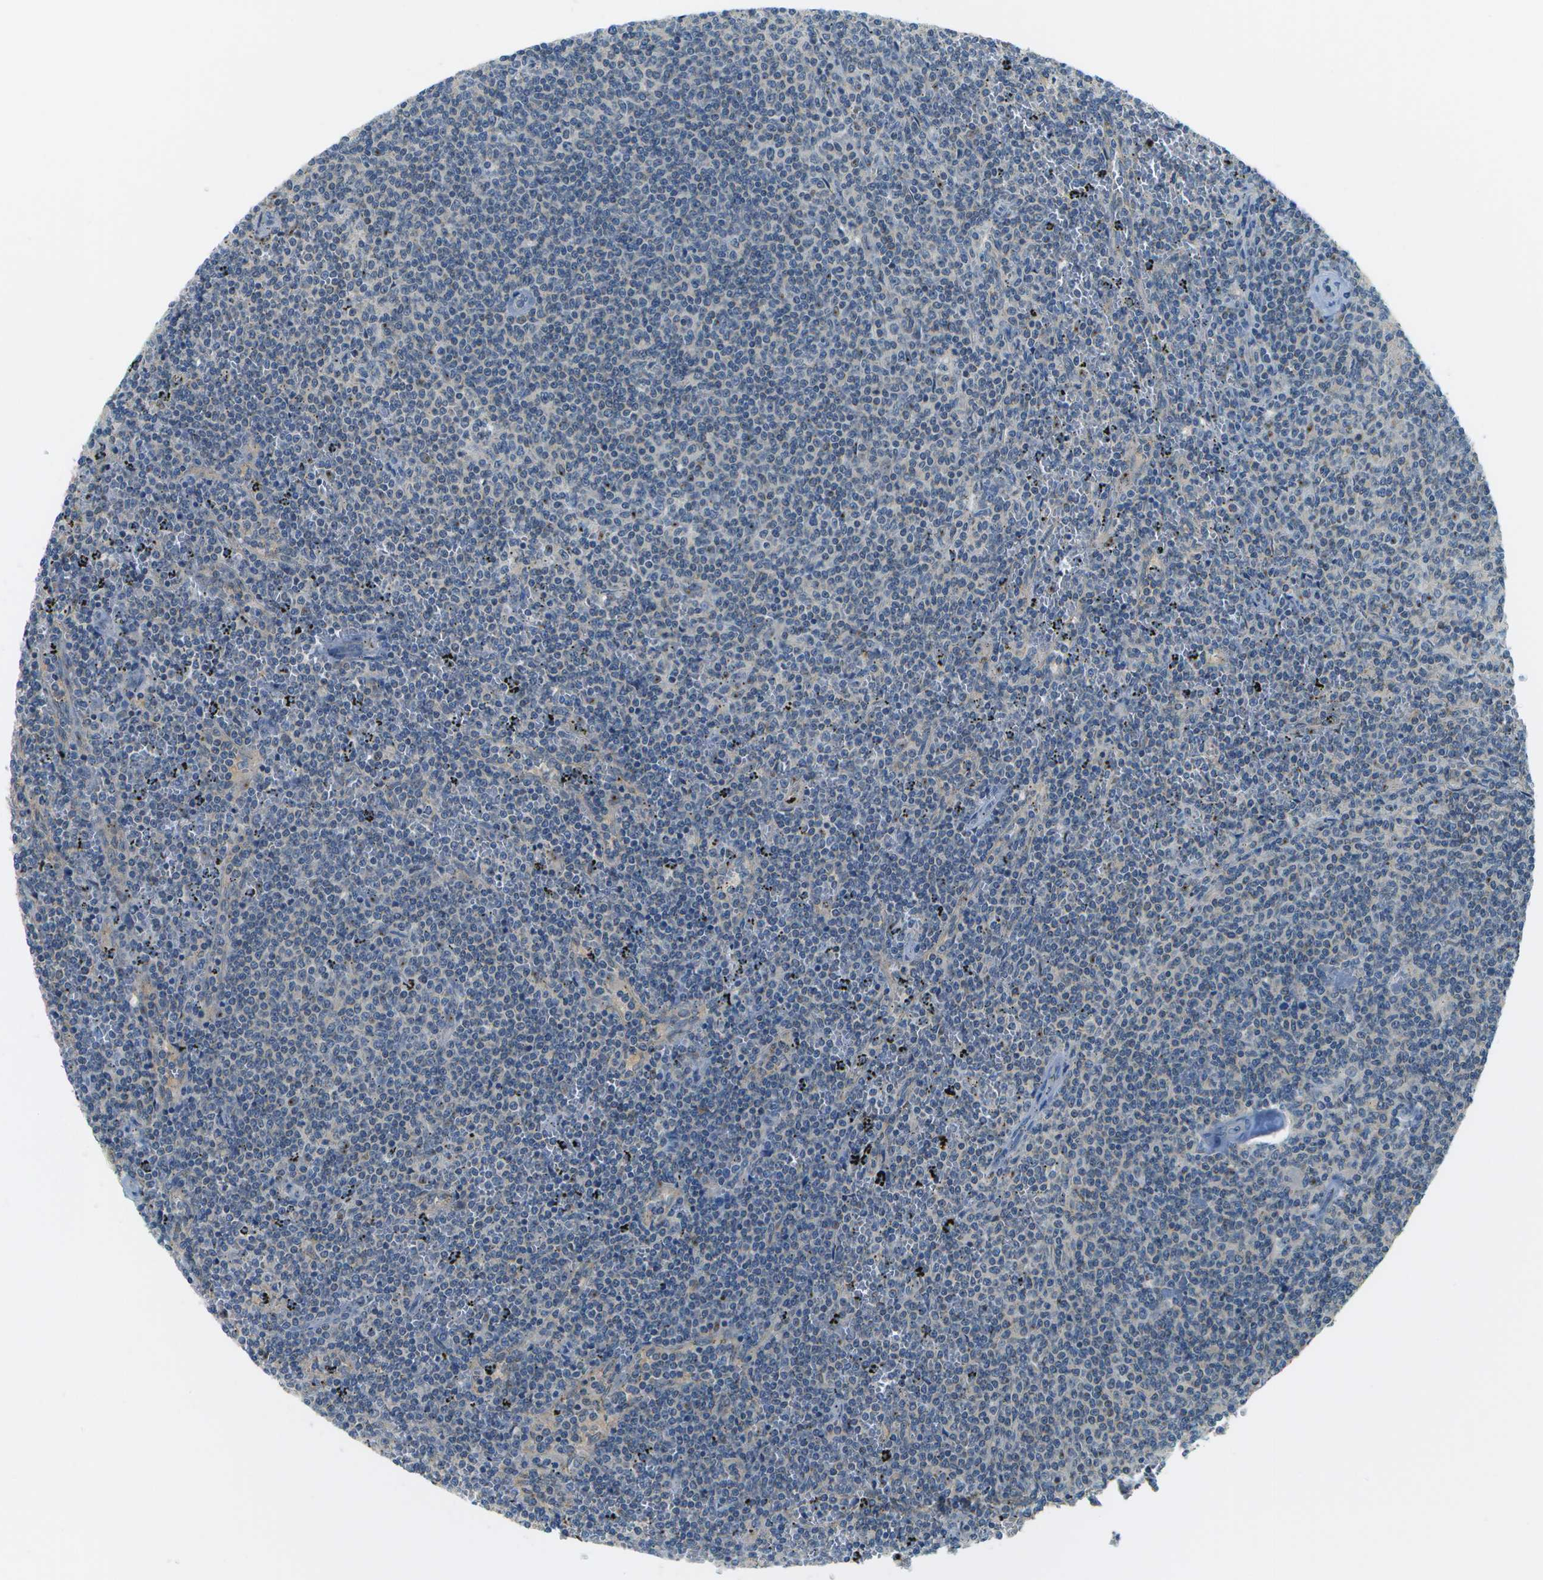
{"staining": {"intensity": "negative", "quantity": "none", "location": "none"}, "tissue": "lymphoma", "cell_type": "Tumor cells", "image_type": "cancer", "snomed": [{"axis": "morphology", "description": "Malignant lymphoma, non-Hodgkin's type, Low grade"}, {"axis": "topography", "description": "Spleen"}], "caption": "Immunohistochemistry (IHC) photomicrograph of human malignant lymphoma, non-Hodgkin's type (low-grade) stained for a protein (brown), which reveals no staining in tumor cells.", "gene": "PTGIS", "patient": {"sex": "female", "age": 50}}